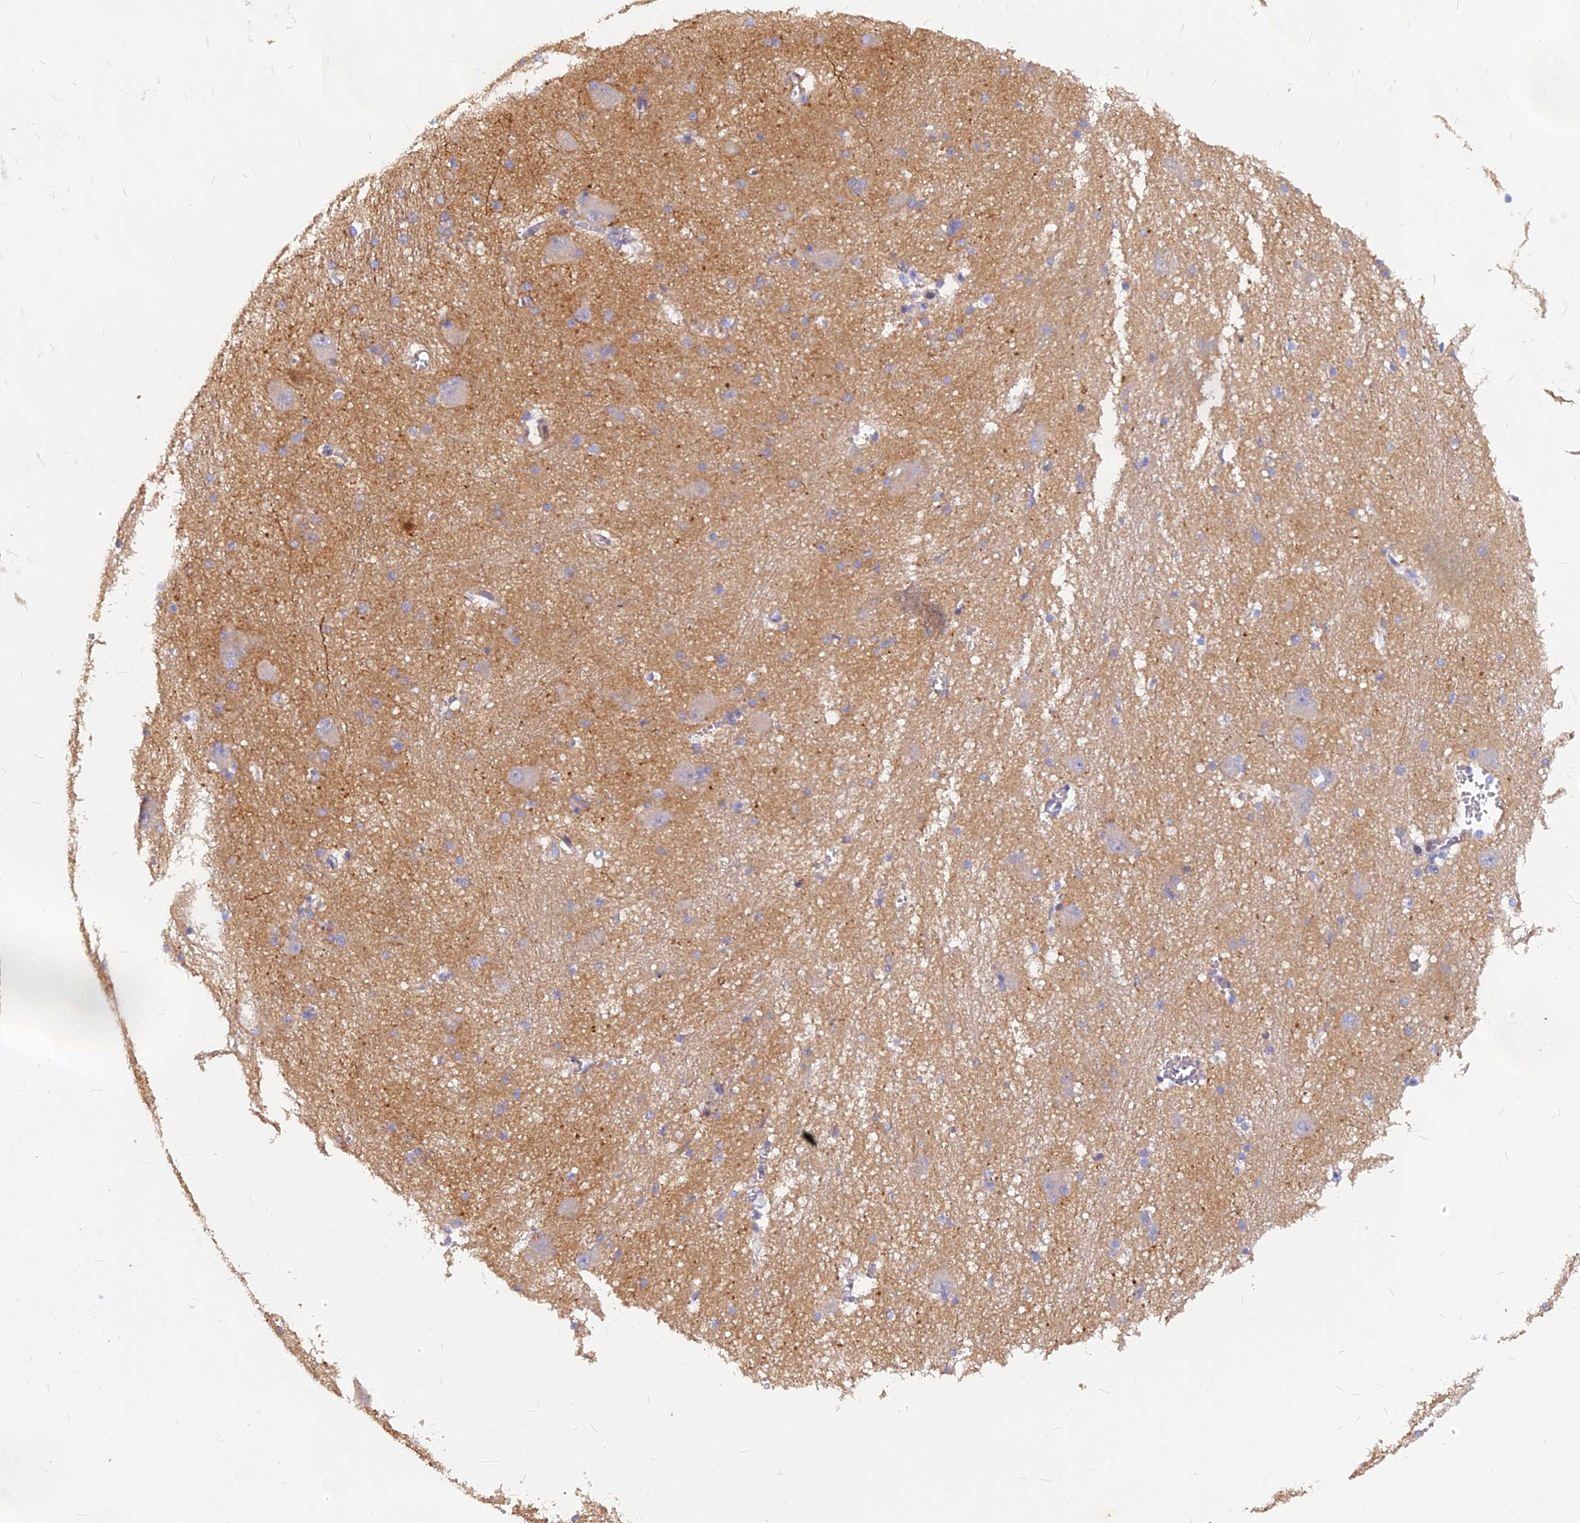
{"staining": {"intensity": "negative", "quantity": "none", "location": "none"}, "tissue": "caudate", "cell_type": "Glial cells", "image_type": "normal", "snomed": [{"axis": "morphology", "description": "Normal tissue, NOS"}, {"axis": "topography", "description": "Lateral ventricle wall"}], "caption": "Immunohistochemistry histopathology image of unremarkable caudate stained for a protein (brown), which demonstrates no expression in glial cells.", "gene": "NKPD1", "patient": {"sex": "male", "age": 37}}